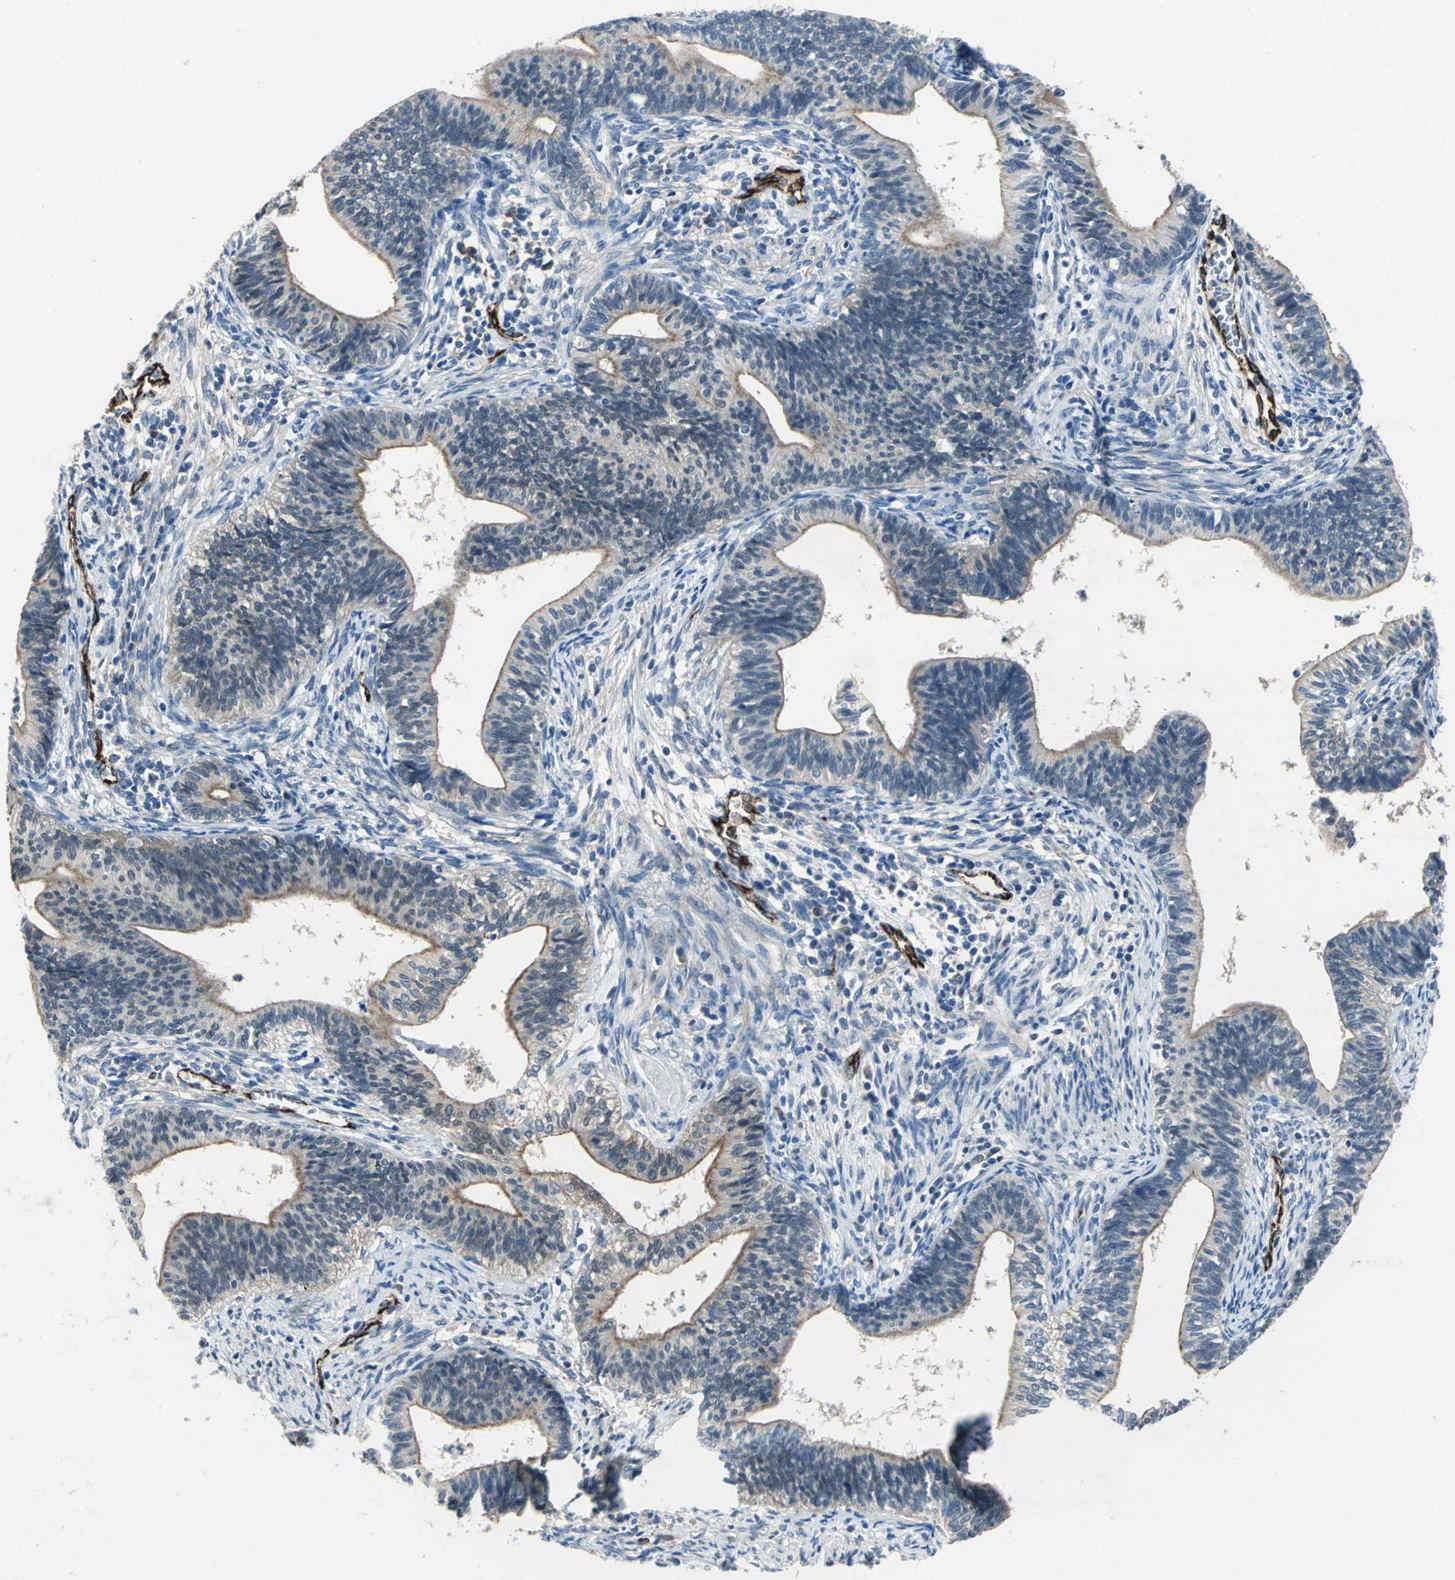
{"staining": {"intensity": "moderate", "quantity": ">75%", "location": "cytoplasmic/membranous"}, "tissue": "cervical cancer", "cell_type": "Tumor cells", "image_type": "cancer", "snomed": [{"axis": "morphology", "description": "Adenocarcinoma, NOS"}, {"axis": "topography", "description": "Cervix"}], "caption": "A brown stain highlights moderate cytoplasmic/membranous positivity of a protein in human cervical adenocarcinoma tumor cells.", "gene": "SELP", "patient": {"sex": "female", "age": 44}}